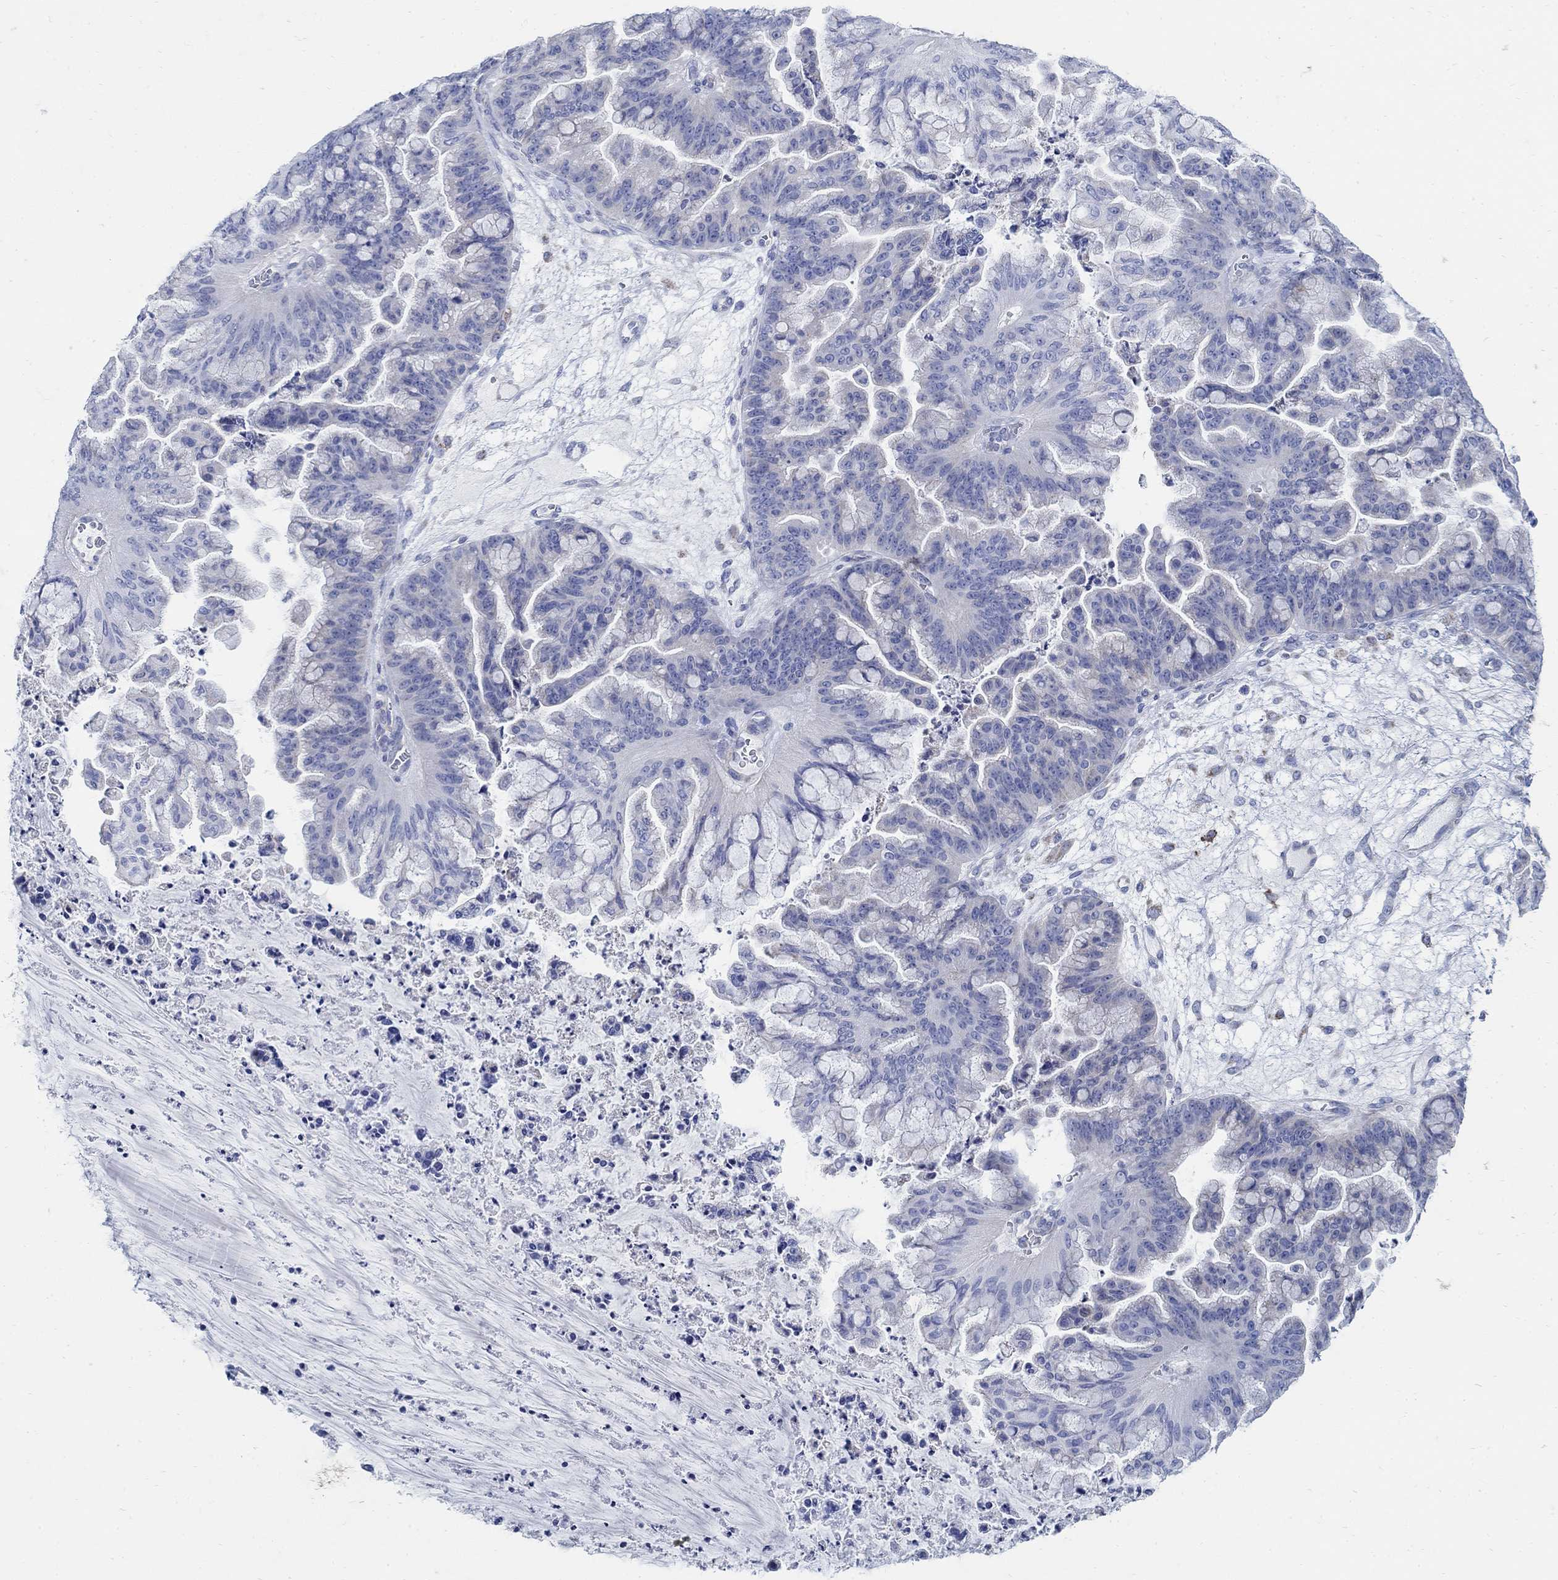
{"staining": {"intensity": "negative", "quantity": "none", "location": "none"}, "tissue": "ovarian cancer", "cell_type": "Tumor cells", "image_type": "cancer", "snomed": [{"axis": "morphology", "description": "Cystadenocarcinoma, mucinous, NOS"}, {"axis": "topography", "description": "Ovary"}], "caption": "This histopathology image is of ovarian cancer (mucinous cystadenocarcinoma) stained with immunohistochemistry to label a protein in brown with the nuclei are counter-stained blue. There is no staining in tumor cells.", "gene": "ZDHHC14", "patient": {"sex": "female", "age": 67}}